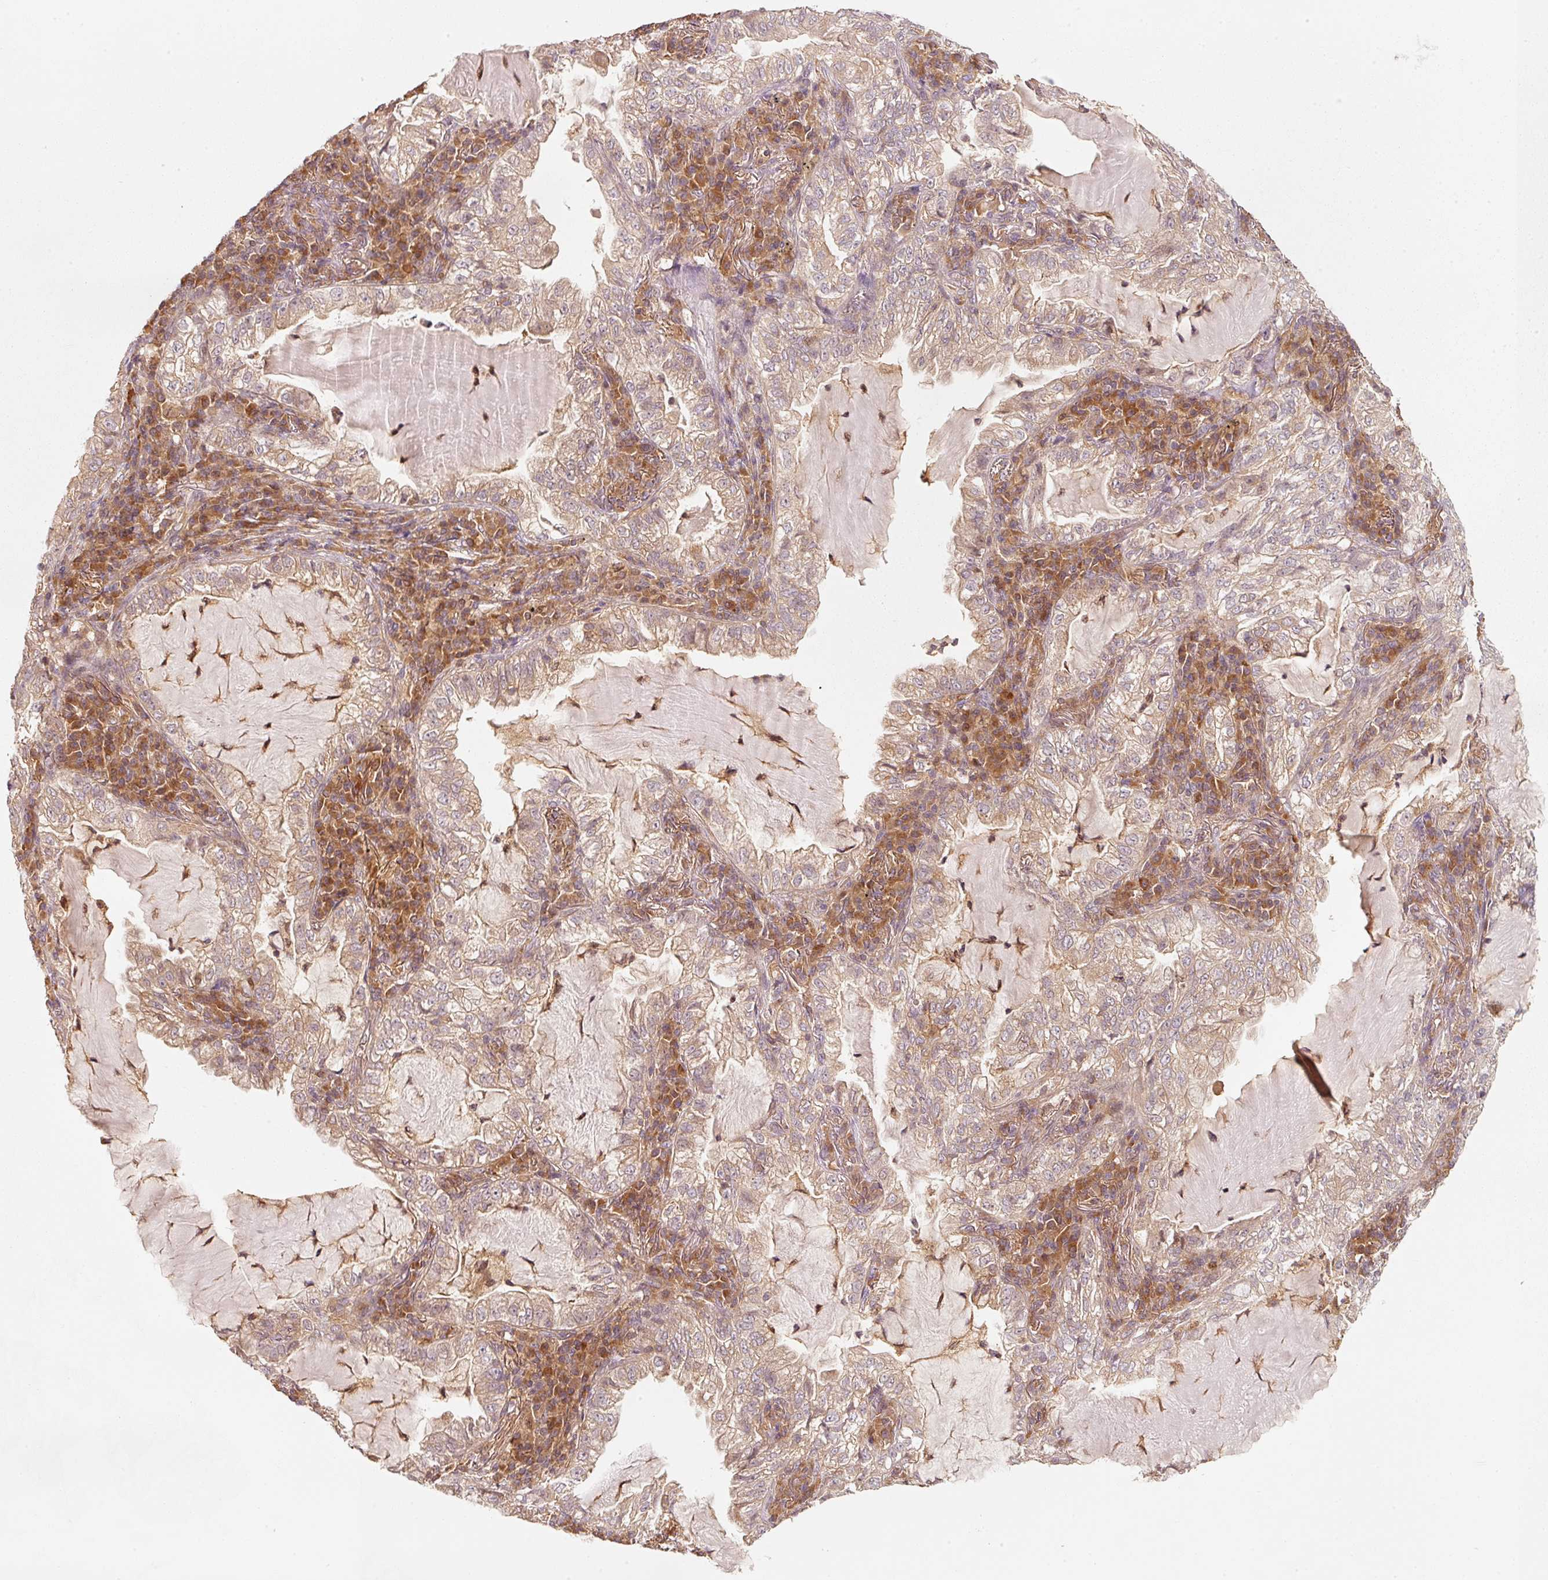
{"staining": {"intensity": "weak", "quantity": ">75%", "location": "cytoplasmic/membranous"}, "tissue": "lung cancer", "cell_type": "Tumor cells", "image_type": "cancer", "snomed": [{"axis": "morphology", "description": "Adenocarcinoma, NOS"}, {"axis": "topography", "description": "Lung"}], "caption": "Immunohistochemical staining of human lung cancer (adenocarcinoma) displays low levels of weak cytoplasmic/membranous expression in approximately >75% of tumor cells.", "gene": "RRAS2", "patient": {"sex": "female", "age": 73}}